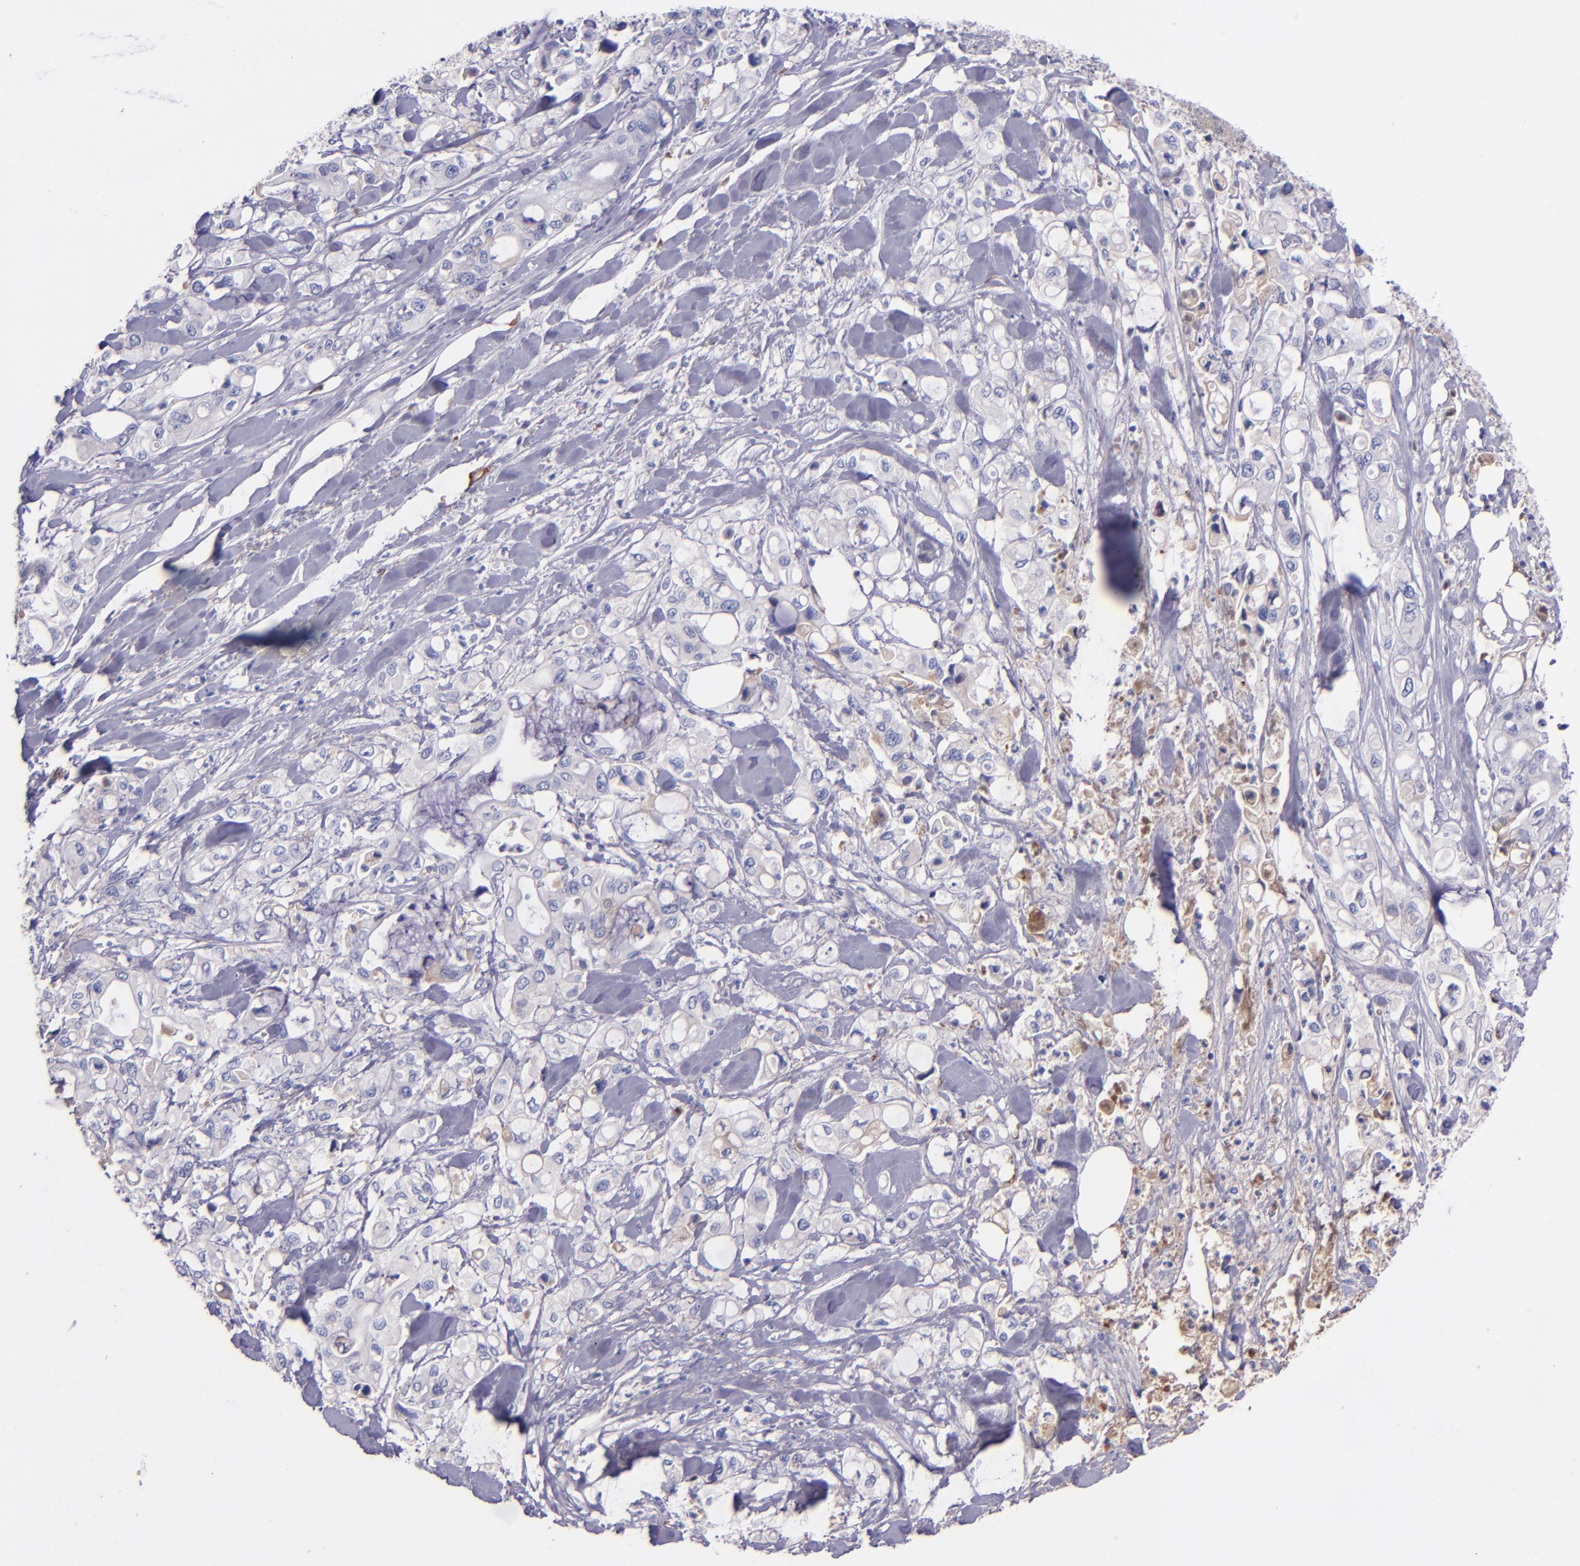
{"staining": {"intensity": "negative", "quantity": "none", "location": "none"}, "tissue": "pancreatic cancer", "cell_type": "Tumor cells", "image_type": "cancer", "snomed": [{"axis": "morphology", "description": "Adenocarcinoma, NOS"}, {"axis": "topography", "description": "Pancreas"}], "caption": "High magnification brightfield microscopy of pancreatic adenocarcinoma stained with DAB (3,3'-diaminobenzidine) (brown) and counterstained with hematoxylin (blue): tumor cells show no significant expression.", "gene": "KNG1", "patient": {"sex": "male", "age": 70}}